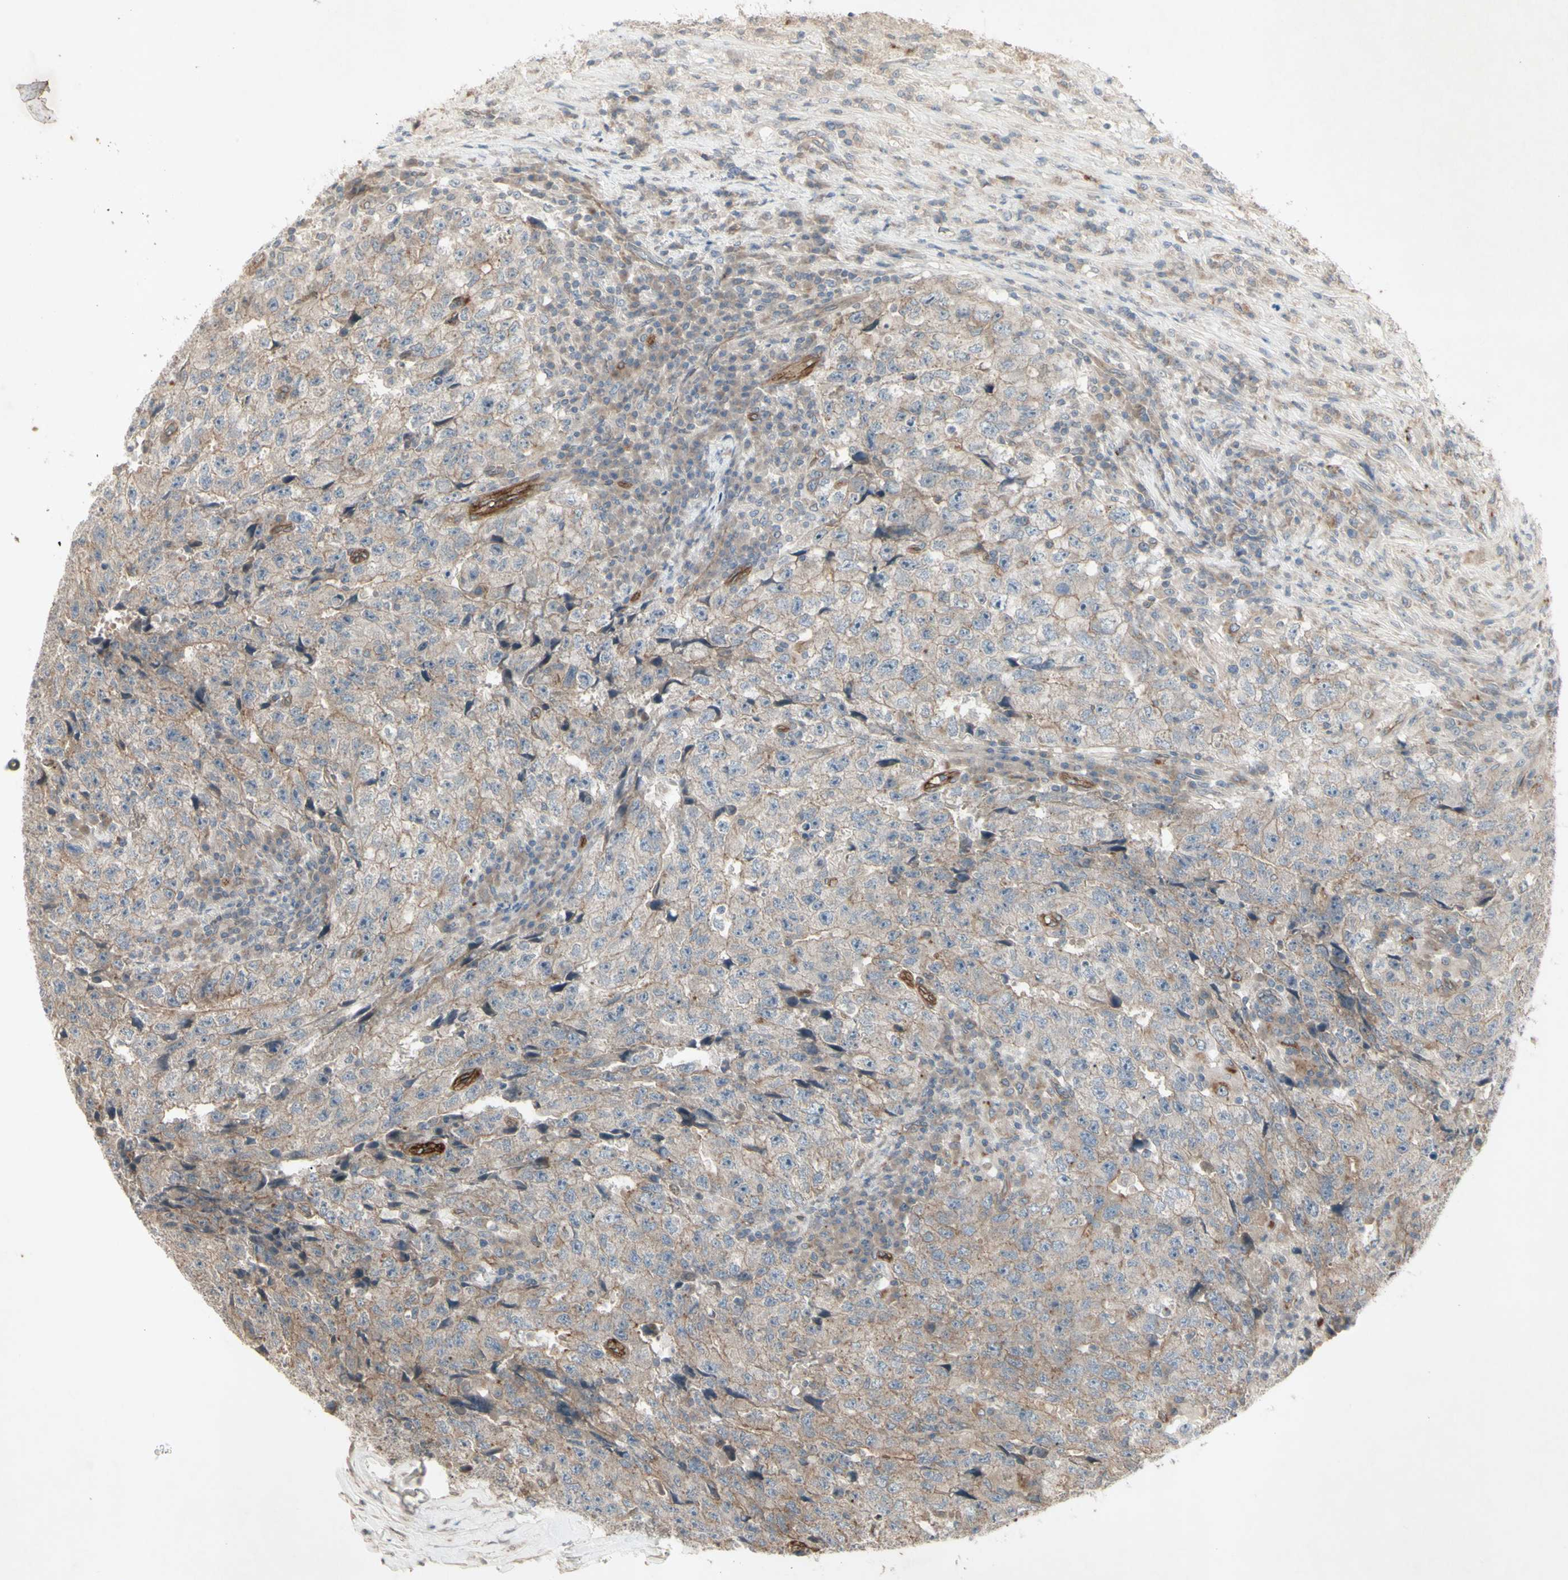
{"staining": {"intensity": "weak", "quantity": ">75%", "location": "cytoplasmic/membranous"}, "tissue": "testis cancer", "cell_type": "Tumor cells", "image_type": "cancer", "snomed": [{"axis": "morphology", "description": "Necrosis, NOS"}, {"axis": "morphology", "description": "Carcinoma, Embryonal, NOS"}, {"axis": "topography", "description": "Testis"}], "caption": "Approximately >75% of tumor cells in human embryonal carcinoma (testis) reveal weak cytoplasmic/membranous protein expression as visualized by brown immunohistochemical staining.", "gene": "JAG1", "patient": {"sex": "male", "age": 19}}